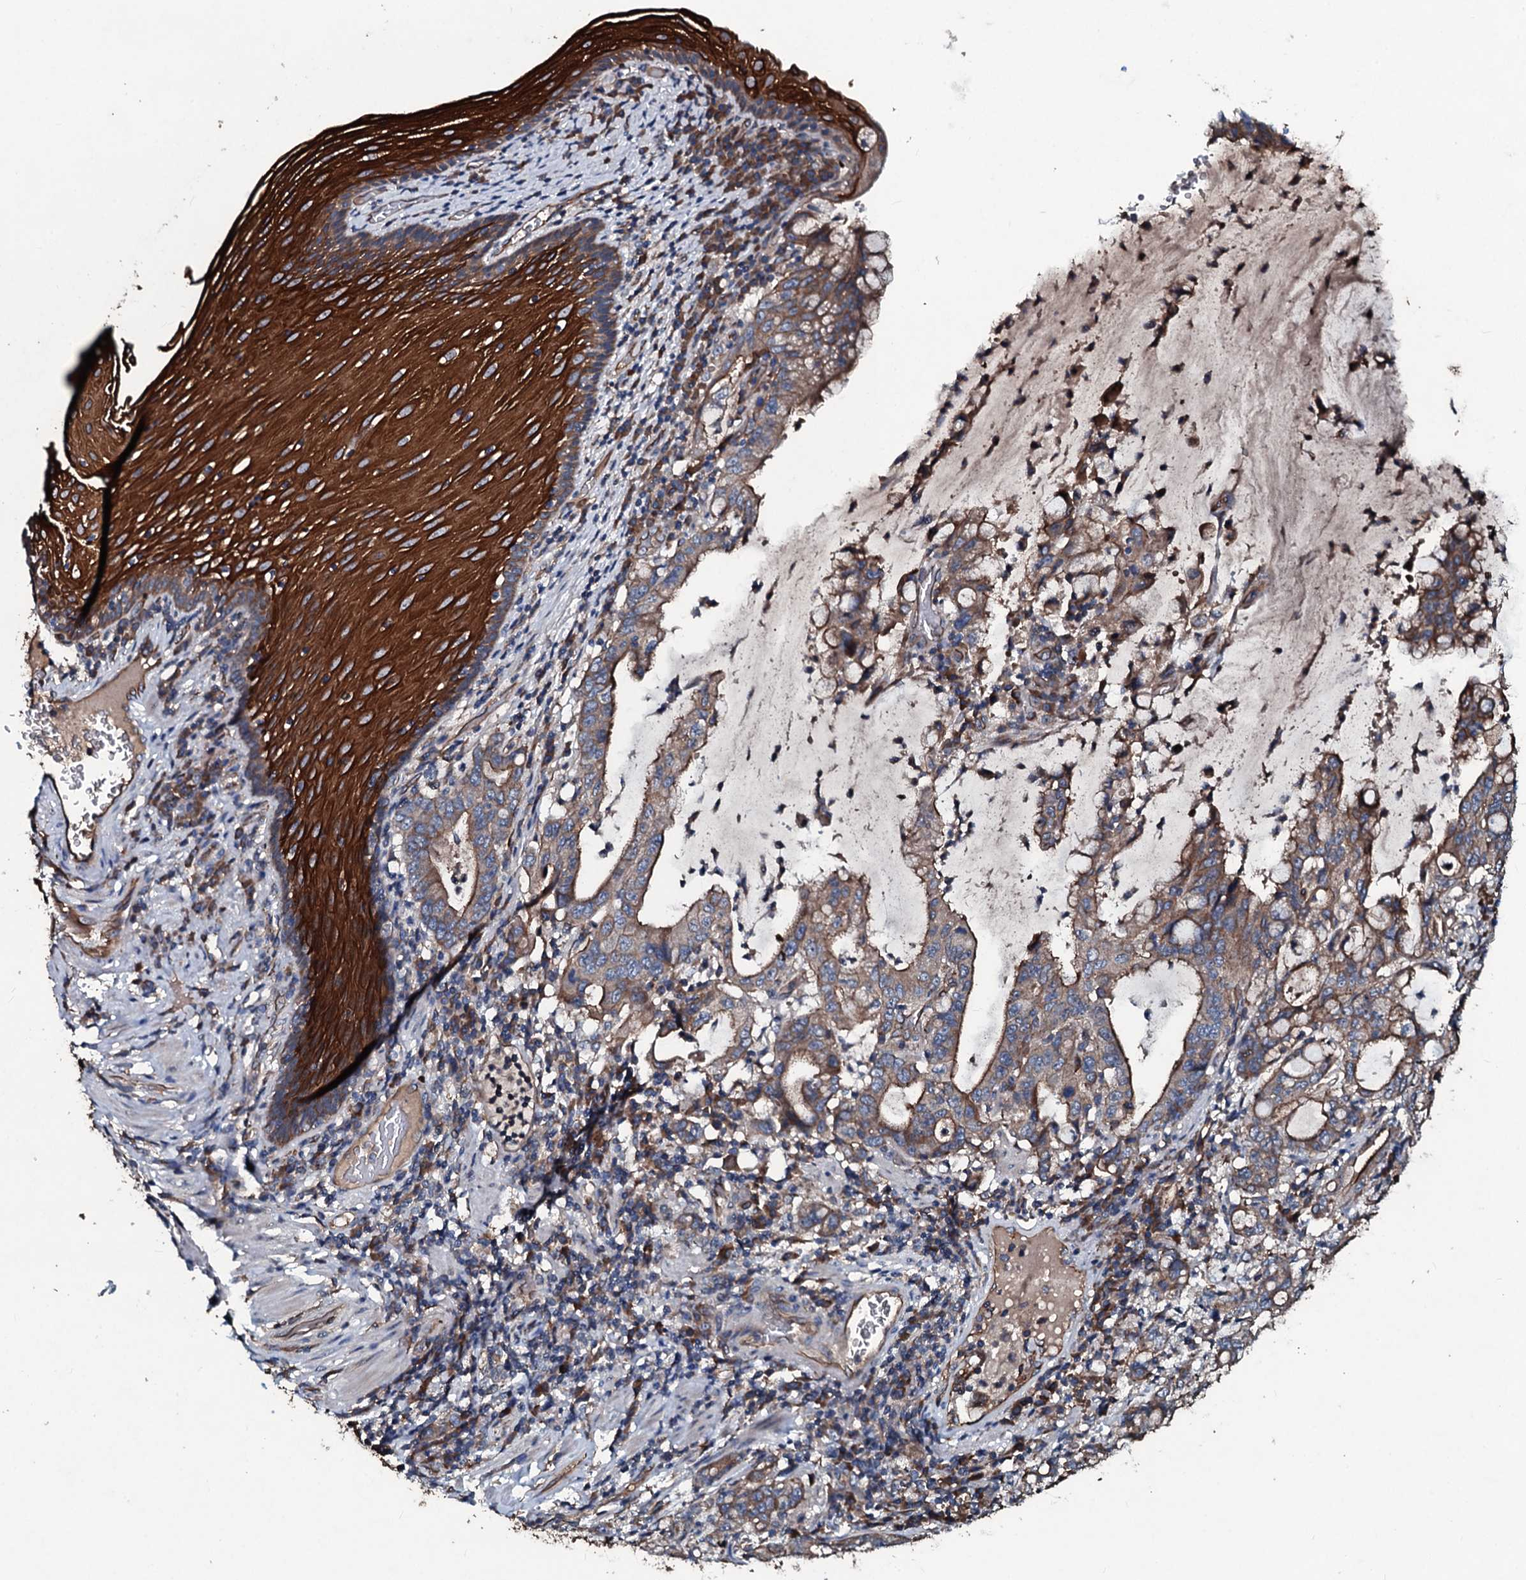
{"staining": {"intensity": "moderate", "quantity": ">75%", "location": "cytoplasmic/membranous"}, "tissue": "stomach cancer", "cell_type": "Tumor cells", "image_type": "cancer", "snomed": [{"axis": "morphology", "description": "Normal tissue, NOS"}, {"axis": "morphology", "description": "Adenocarcinoma, NOS"}, {"axis": "topography", "description": "Esophagus"}, {"axis": "topography", "description": "Stomach, upper"}, {"axis": "topography", "description": "Peripheral nerve tissue"}], "caption": "High-magnification brightfield microscopy of adenocarcinoma (stomach) stained with DAB (brown) and counterstained with hematoxylin (blue). tumor cells exhibit moderate cytoplasmic/membranous positivity is appreciated in about>75% of cells.", "gene": "DMAC2", "patient": {"sex": "male", "age": 62}}